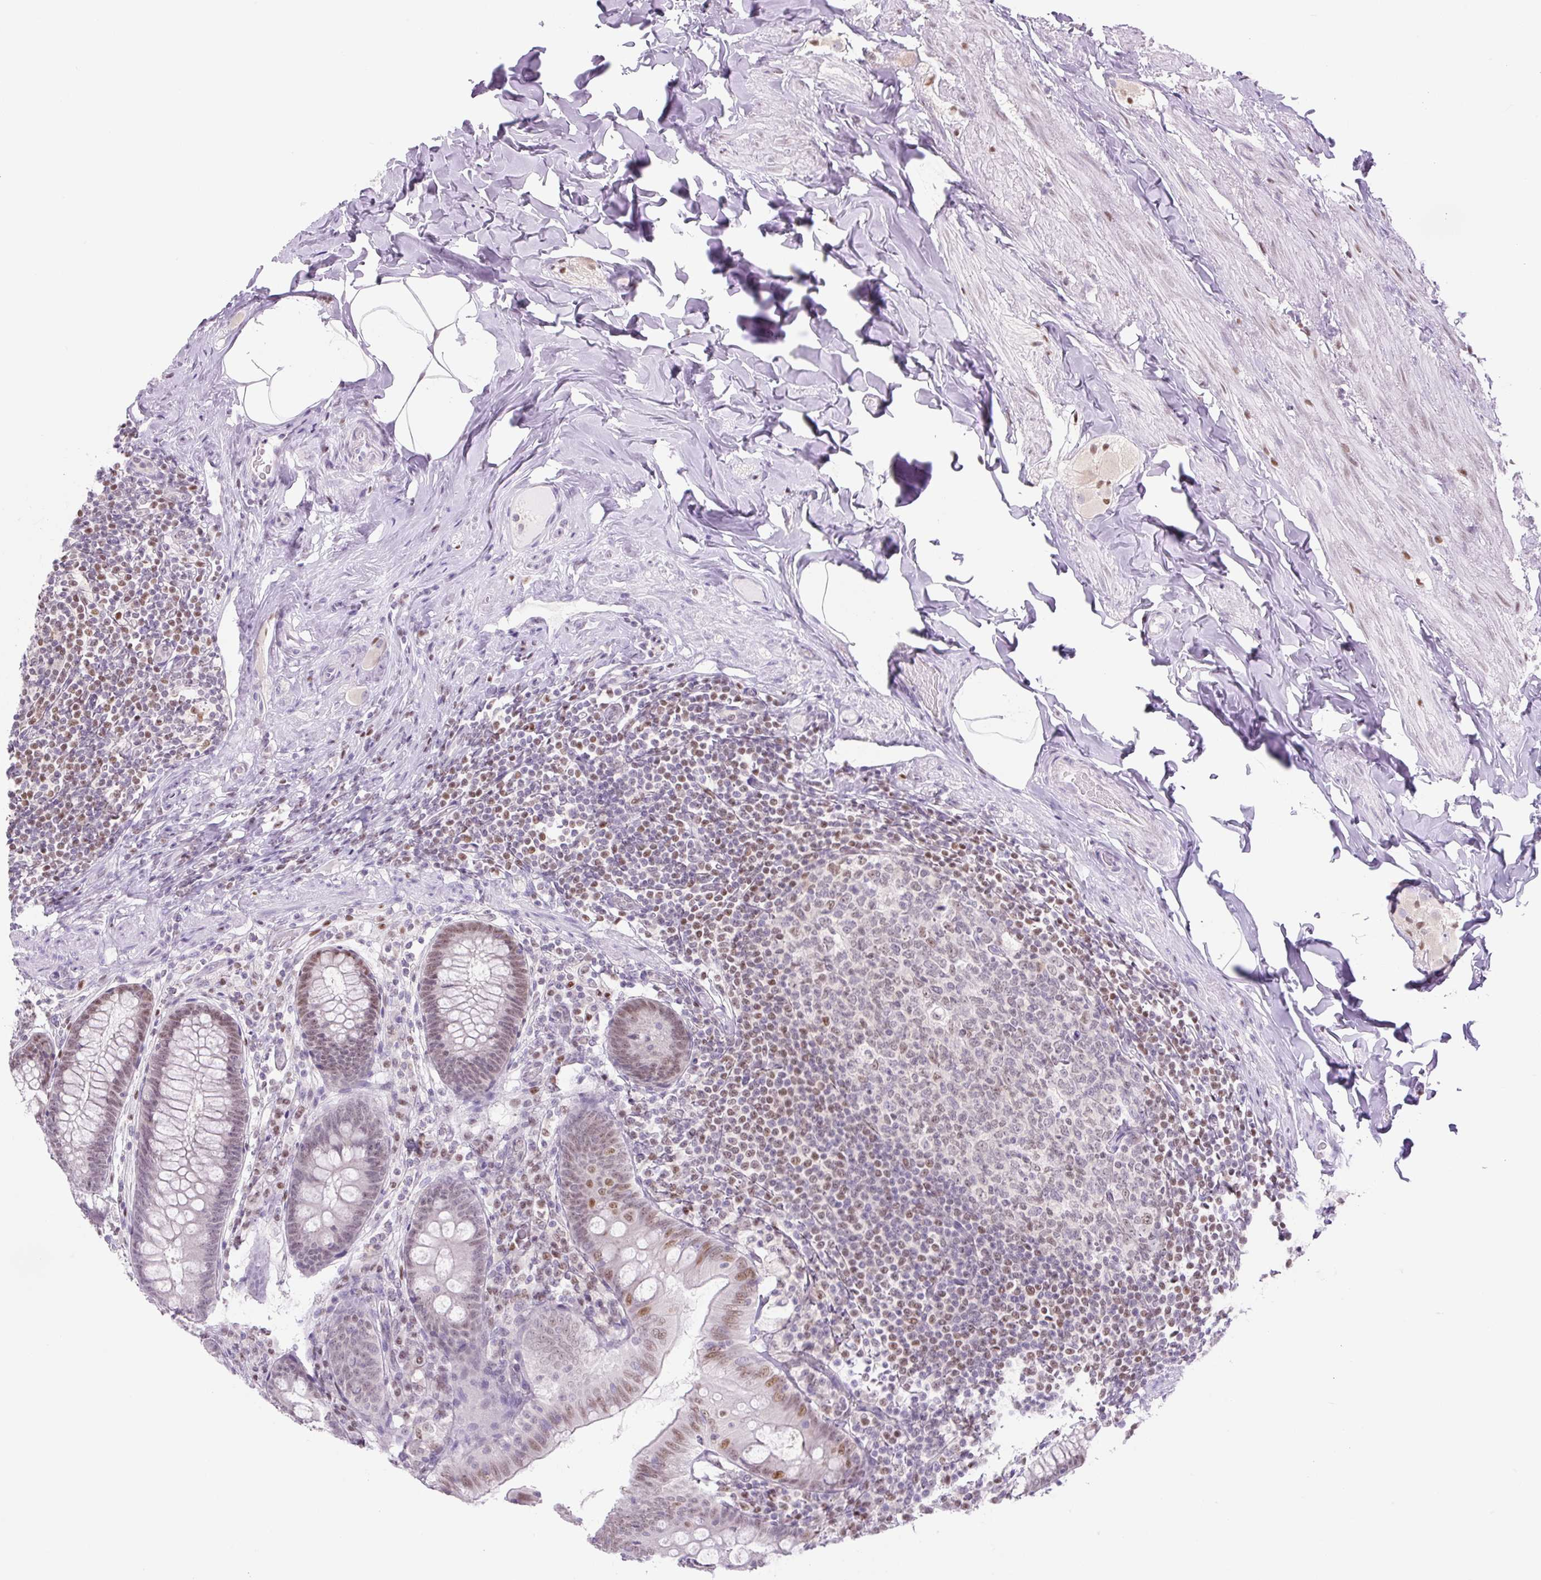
{"staining": {"intensity": "weak", "quantity": "25%-75%", "location": "nuclear"}, "tissue": "appendix", "cell_type": "Glandular cells", "image_type": "normal", "snomed": [{"axis": "morphology", "description": "Normal tissue, NOS"}, {"axis": "topography", "description": "Appendix"}], "caption": "High-magnification brightfield microscopy of benign appendix stained with DAB (3,3'-diaminobenzidine) (brown) and counterstained with hematoxylin (blue). glandular cells exhibit weak nuclear positivity is identified in about25%-75% of cells. Nuclei are stained in blue.", "gene": "TLE3", "patient": {"sex": "male", "age": 71}}